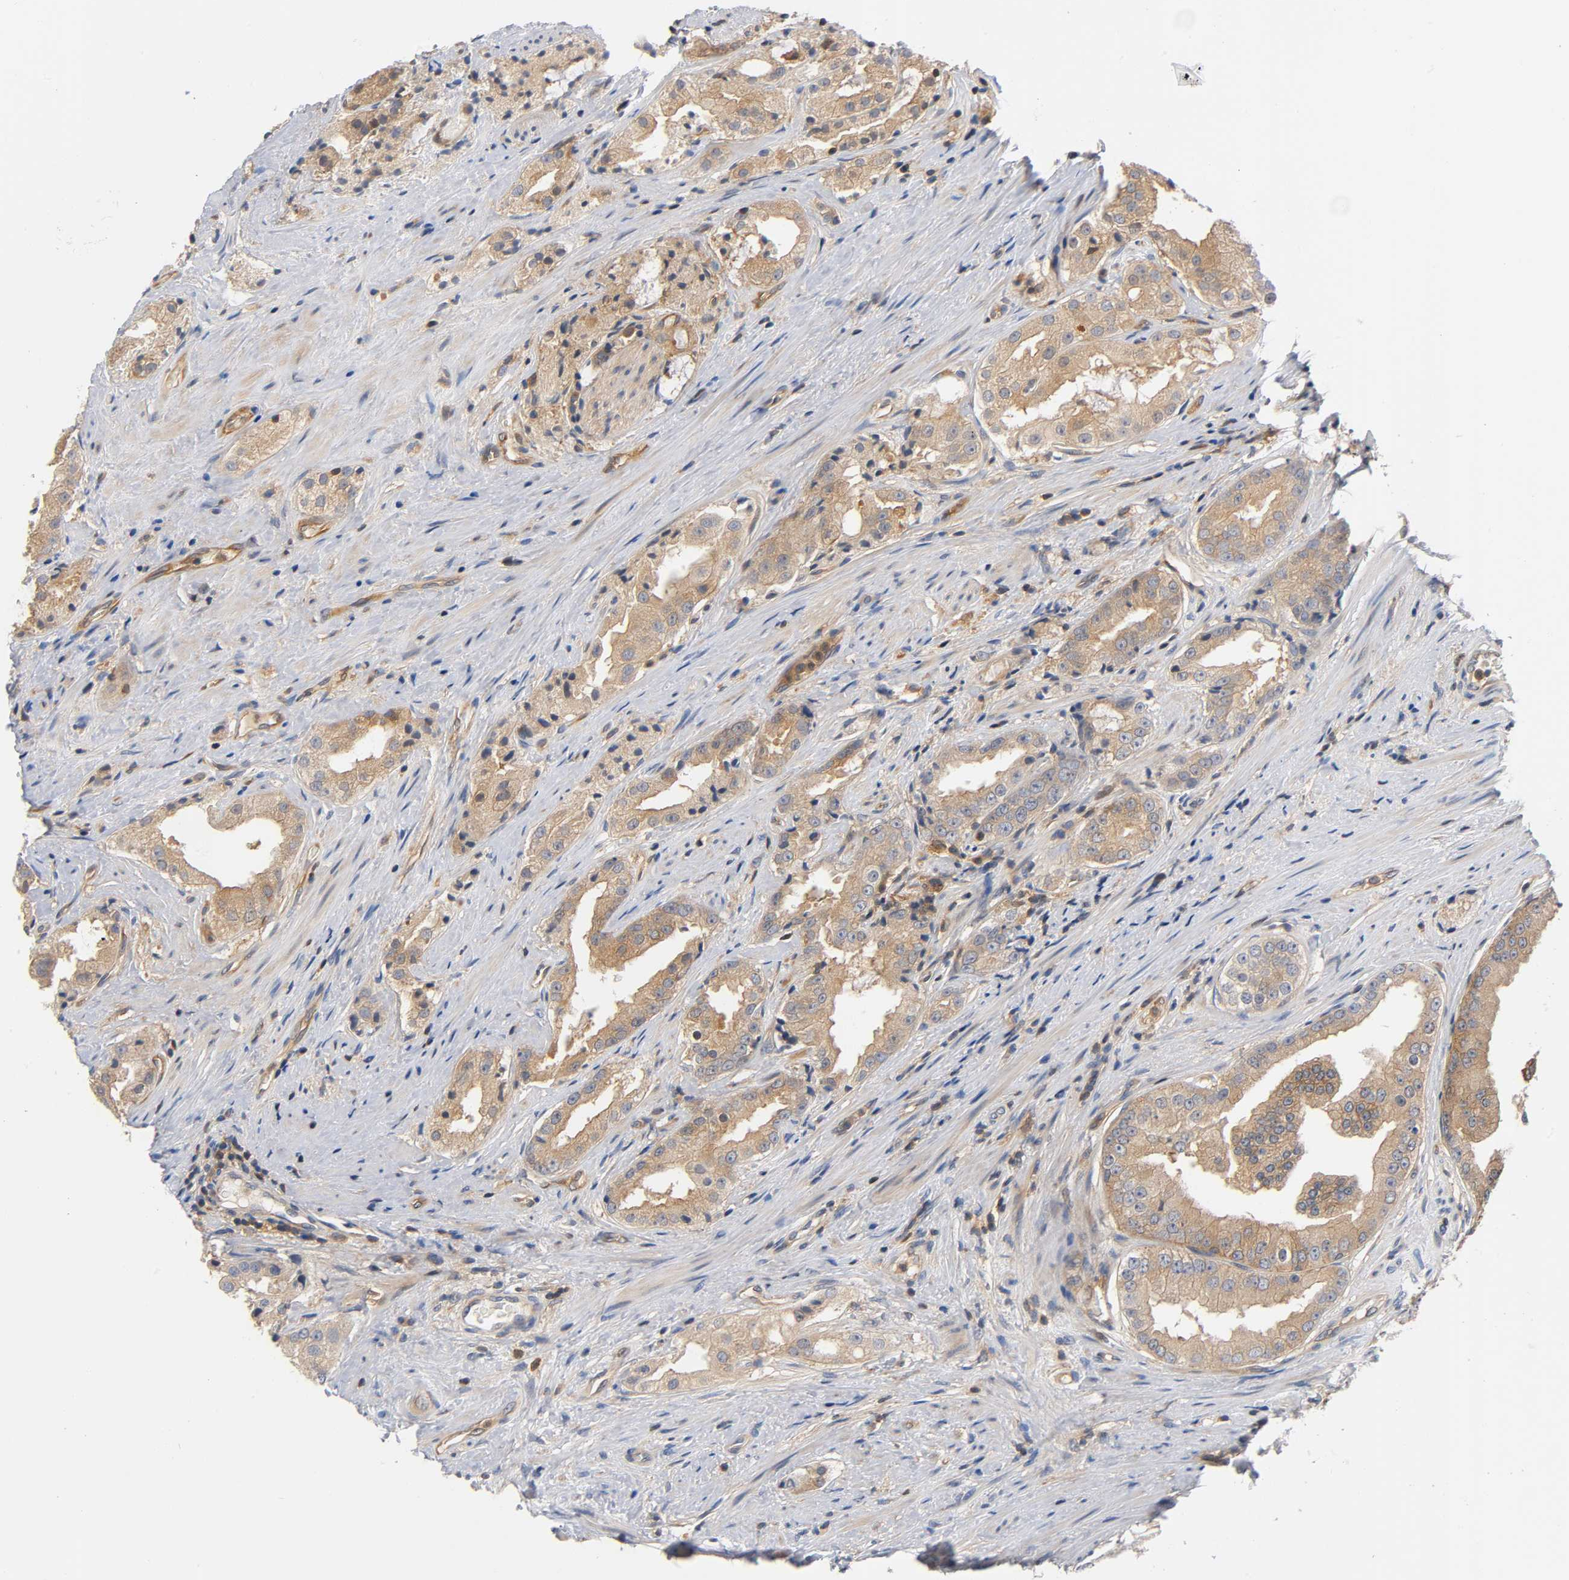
{"staining": {"intensity": "moderate", "quantity": ">75%", "location": "cytoplasmic/membranous"}, "tissue": "prostate cancer", "cell_type": "Tumor cells", "image_type": "cancer", "snomed": [{"axis": "morphology", "description": "Adenocarcinoma, High grade"}, {"axis": "topography", "description": "Prostate"}], "caption": "Protein staining by immunohistochemistry (IHC) demonstrates moderate cytoplasmic/membranous staining in about >75% of tumor cells in prostate cancer.", "gene": "PRKAB1", "patient": {"sex": "male", "age": 73}}